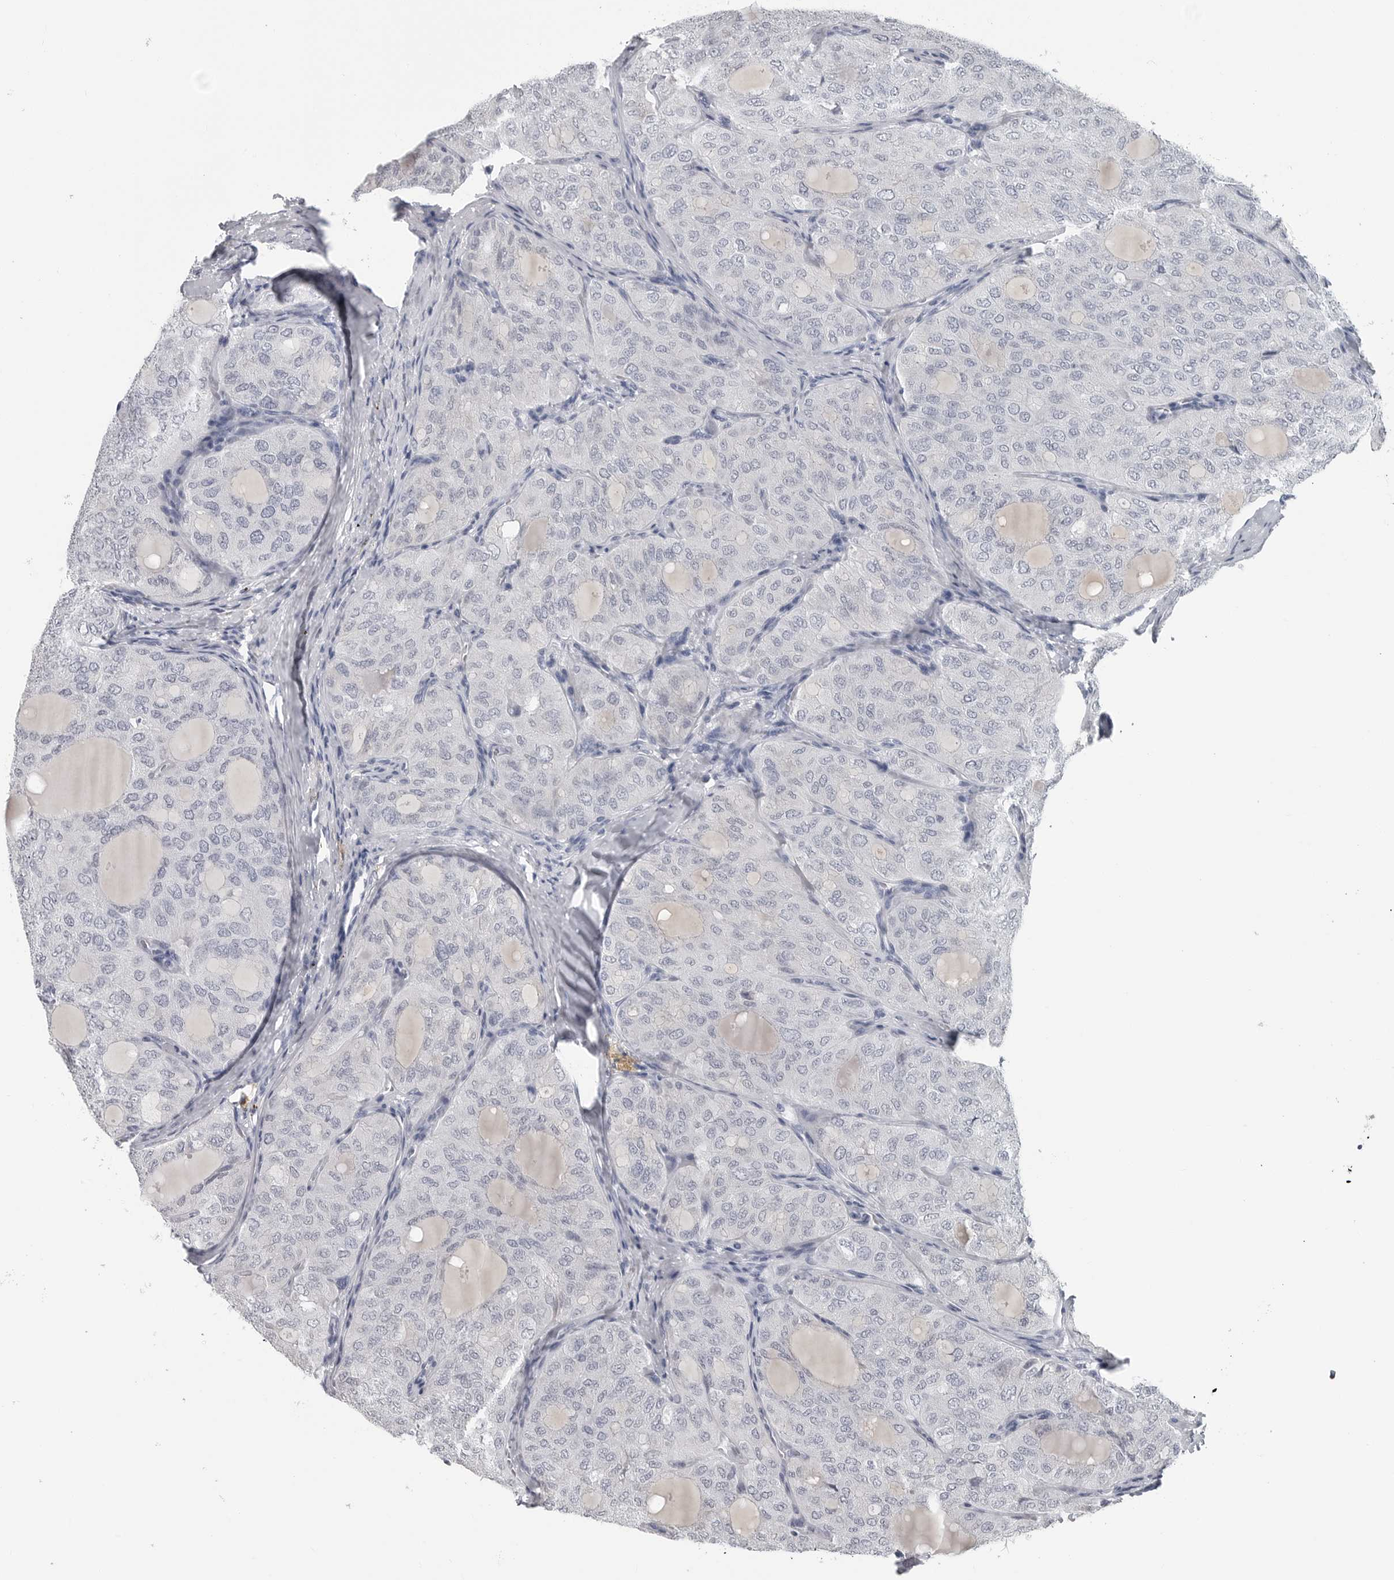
{"staining": {"intensity": "negative", "quantity": "none", "location": "none"}, "tissue": "thyroid cancer", "cell_type": "Tumor cells", "image_type": "cancer", "snomed": [{"axis": "morphology", "description": "Follicular adenoma carcinoma, NOS"}, {"axis": "topography", "description": "Thyroid gland"}], "caption": "IHC histopathology image of human follicular adenoma carcinoma (thyroid) stained for a protein (brown), which shows no expression in tumor cells.", "gene": "AMPD1", "patient": {"sex": "male", "age": 75}}